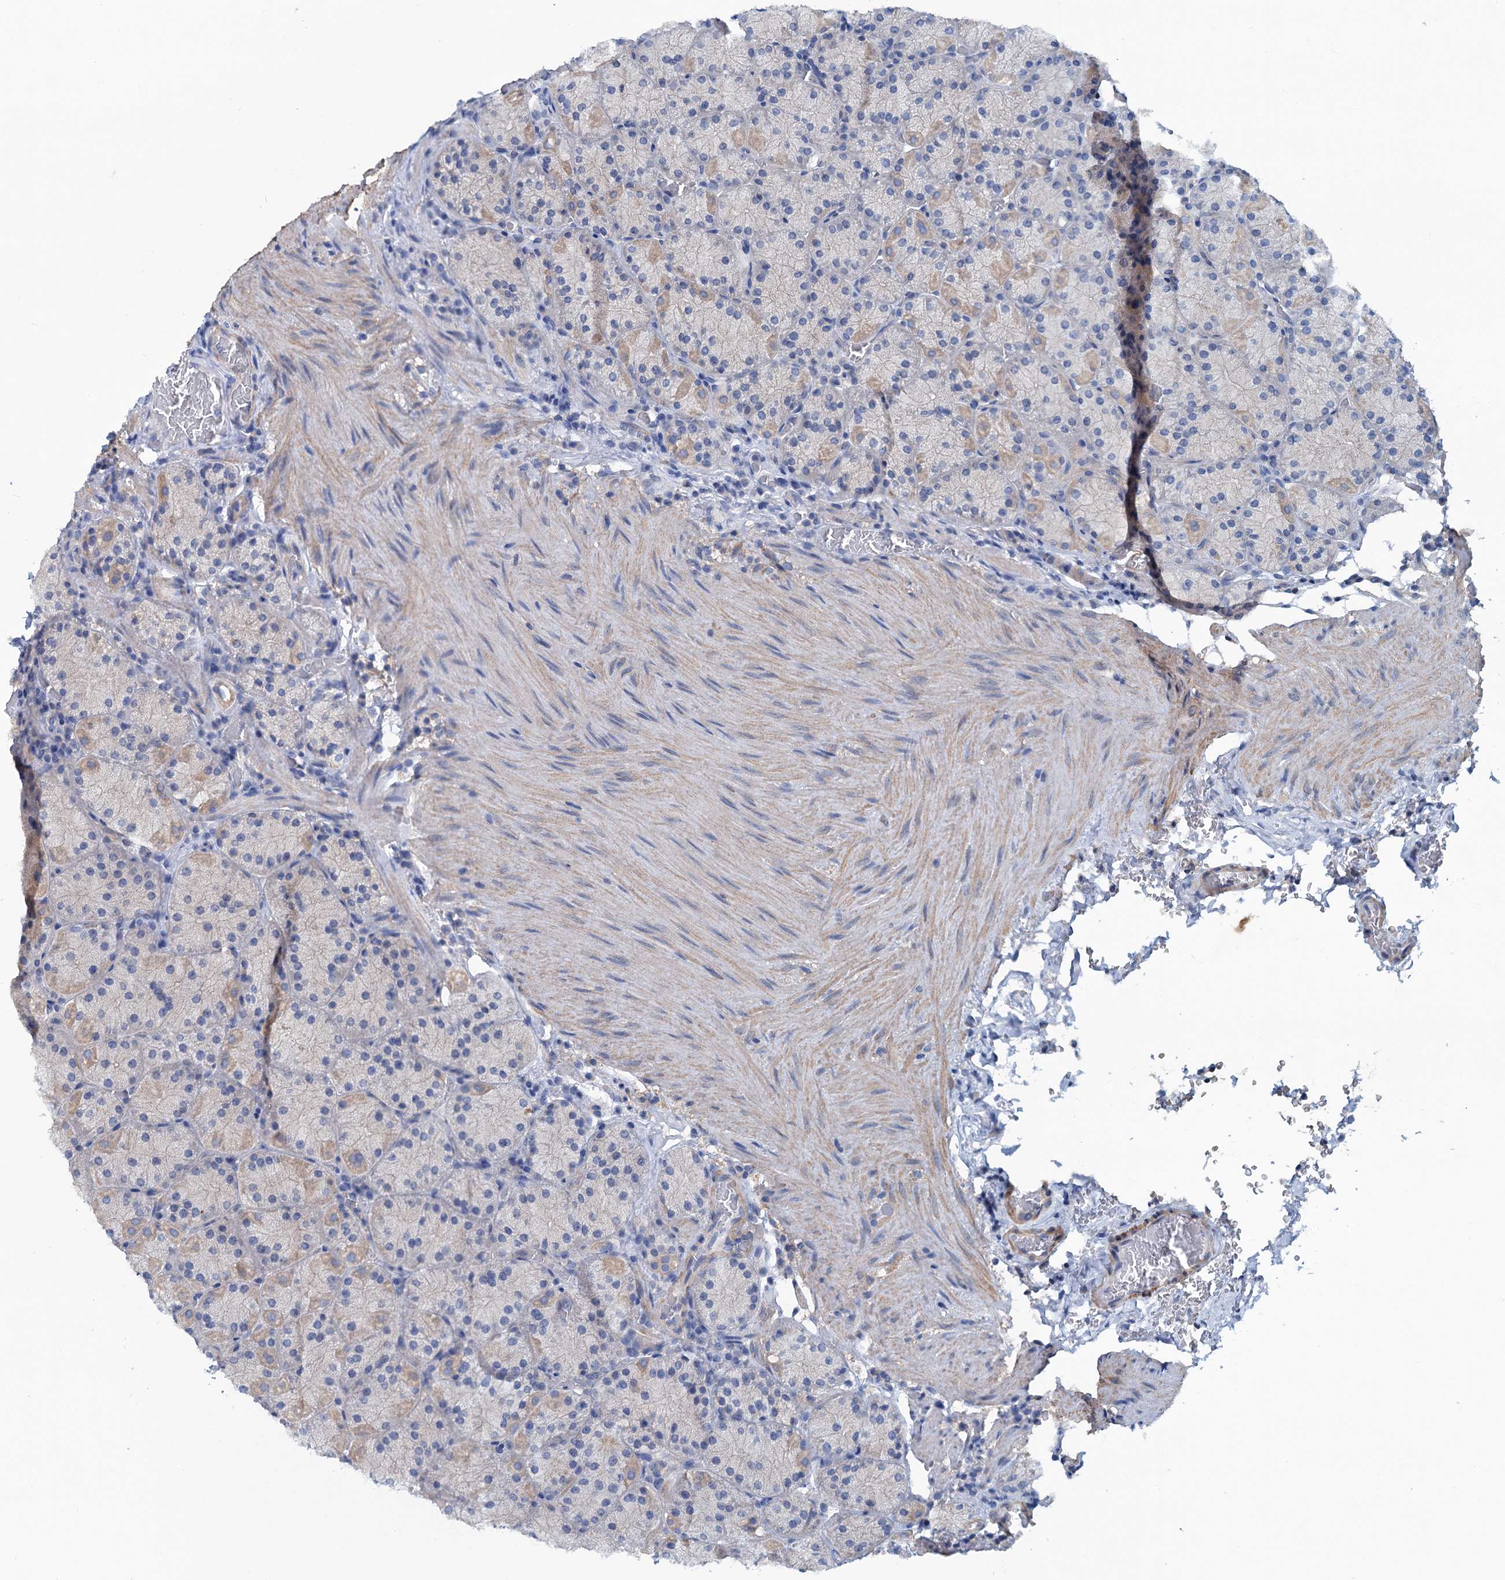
{"staining": {"intensity": "weak", "quantity": "25%-75%", "location": "cytoplasmic/membranous"}, "tissue": "stomach", "cell_type": "Glandular cells", "image_type": "normal", "snomed": [{"axis": "morphology", "description": "Normal tissue, NOS"}, {"axis": "topography", "description": "Stomach, upper"}, {"axis": "topography", "description": "Stomach, lower"}], "caption": "A high-resolution micrograph shows immunohistochemistry (IHC) staining of normal stomach, which exhibits weak cytoplasmic/membranous staining in about 25%-75% of glandular cells. Nuclei are stained in blue.", "gene": "SLC1A3", "patient": {"sex": "male", "age": 80}}